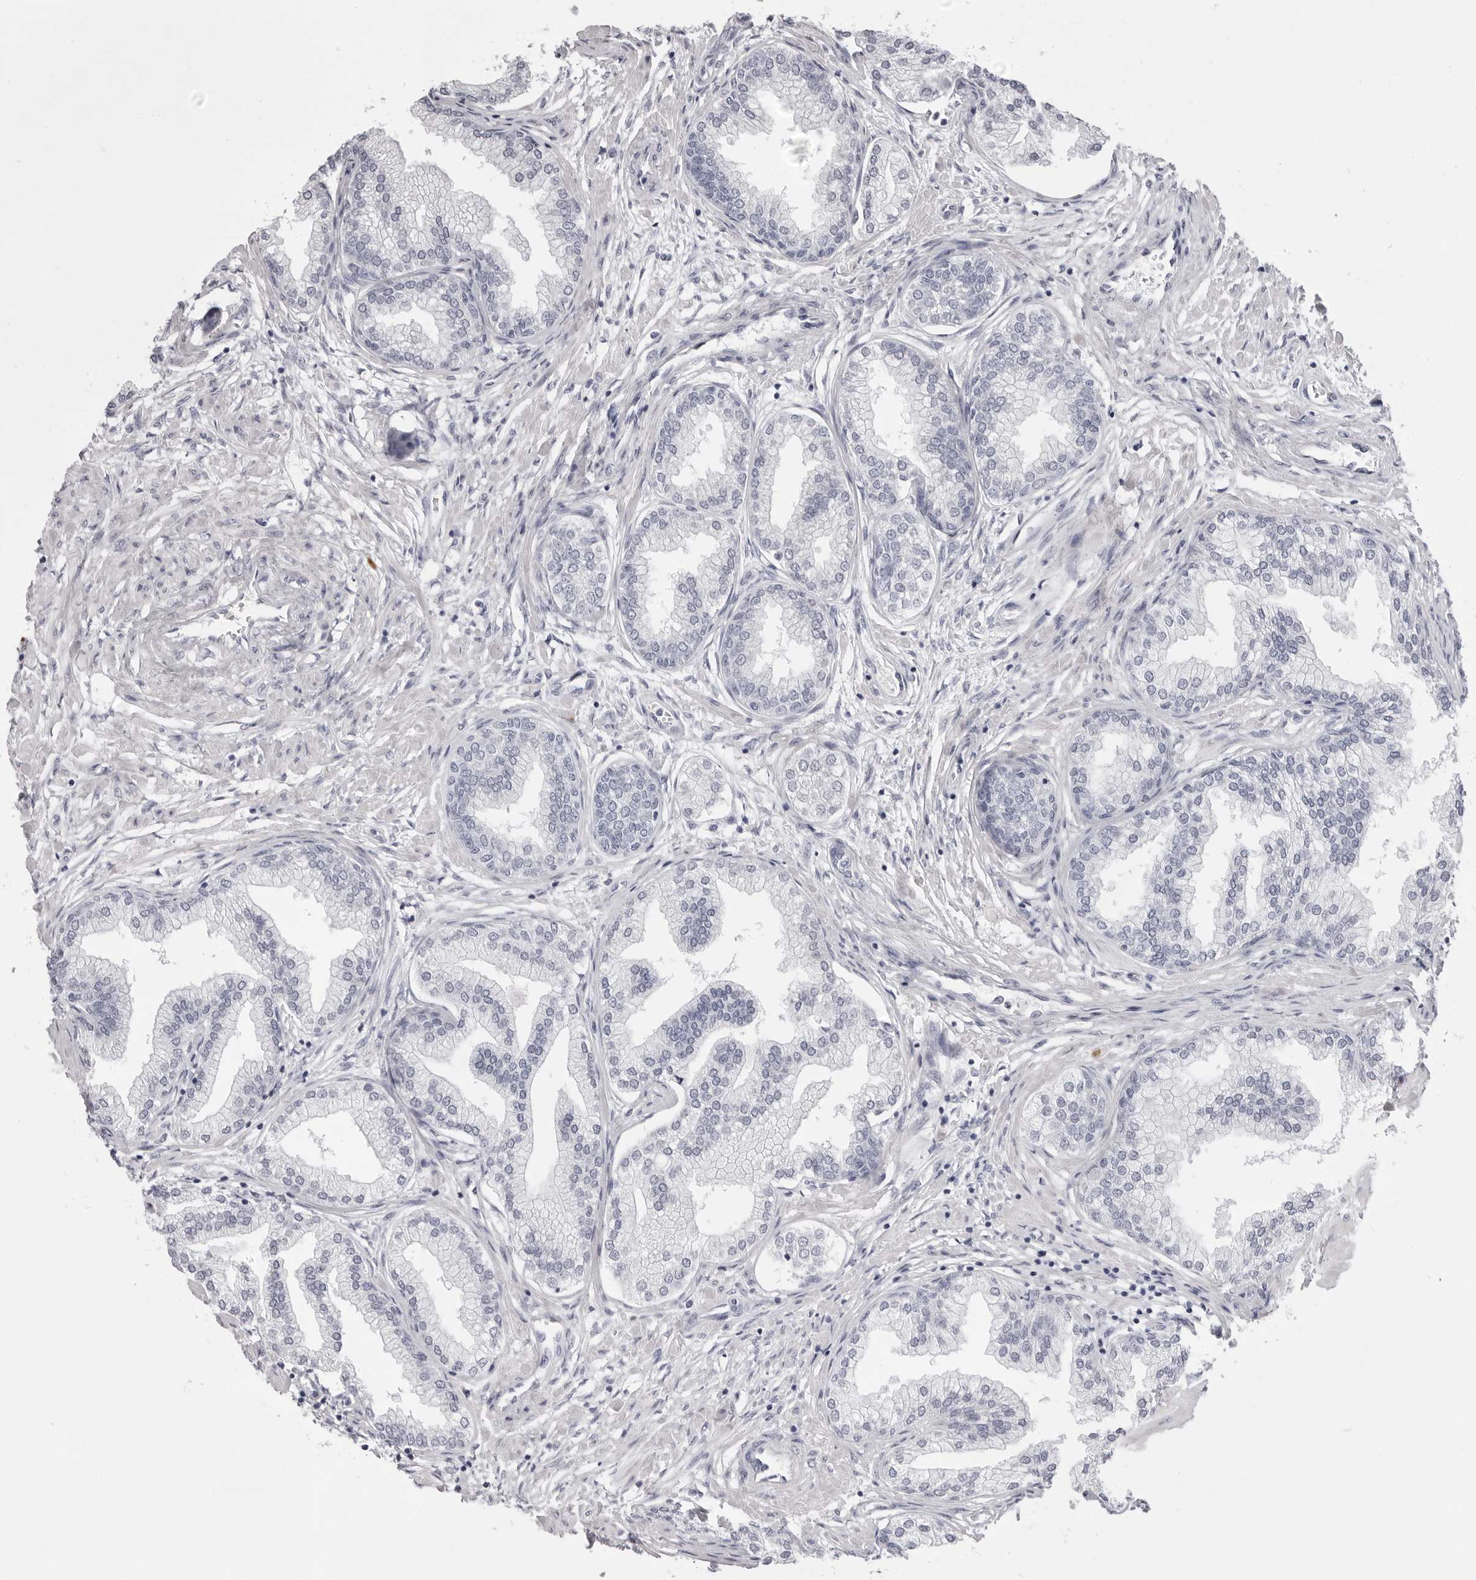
{"staining": {"intensity": "negative", "quantity": "none", "location": "none"}, "tissue": "prostate", "cell_type": "Glandular cells", "image_type": "normal", "snomed": [{"axis": "morphology", "description": "Normal tissue, NOS"}, {"axis": "morphology", "description": "Urothelial carcinoma, Low grade"}, {"axis": "topography", "description": "Urinary bladder"}, {"axis": "topography", "description": "Prostate"}], "caption": "Immunohistochemical staining of unremarkable human prostate demonstrates no significant staining in glandular cells.", "gene": "SPTA1", "patient": {"sex": "male", "age": 60}}